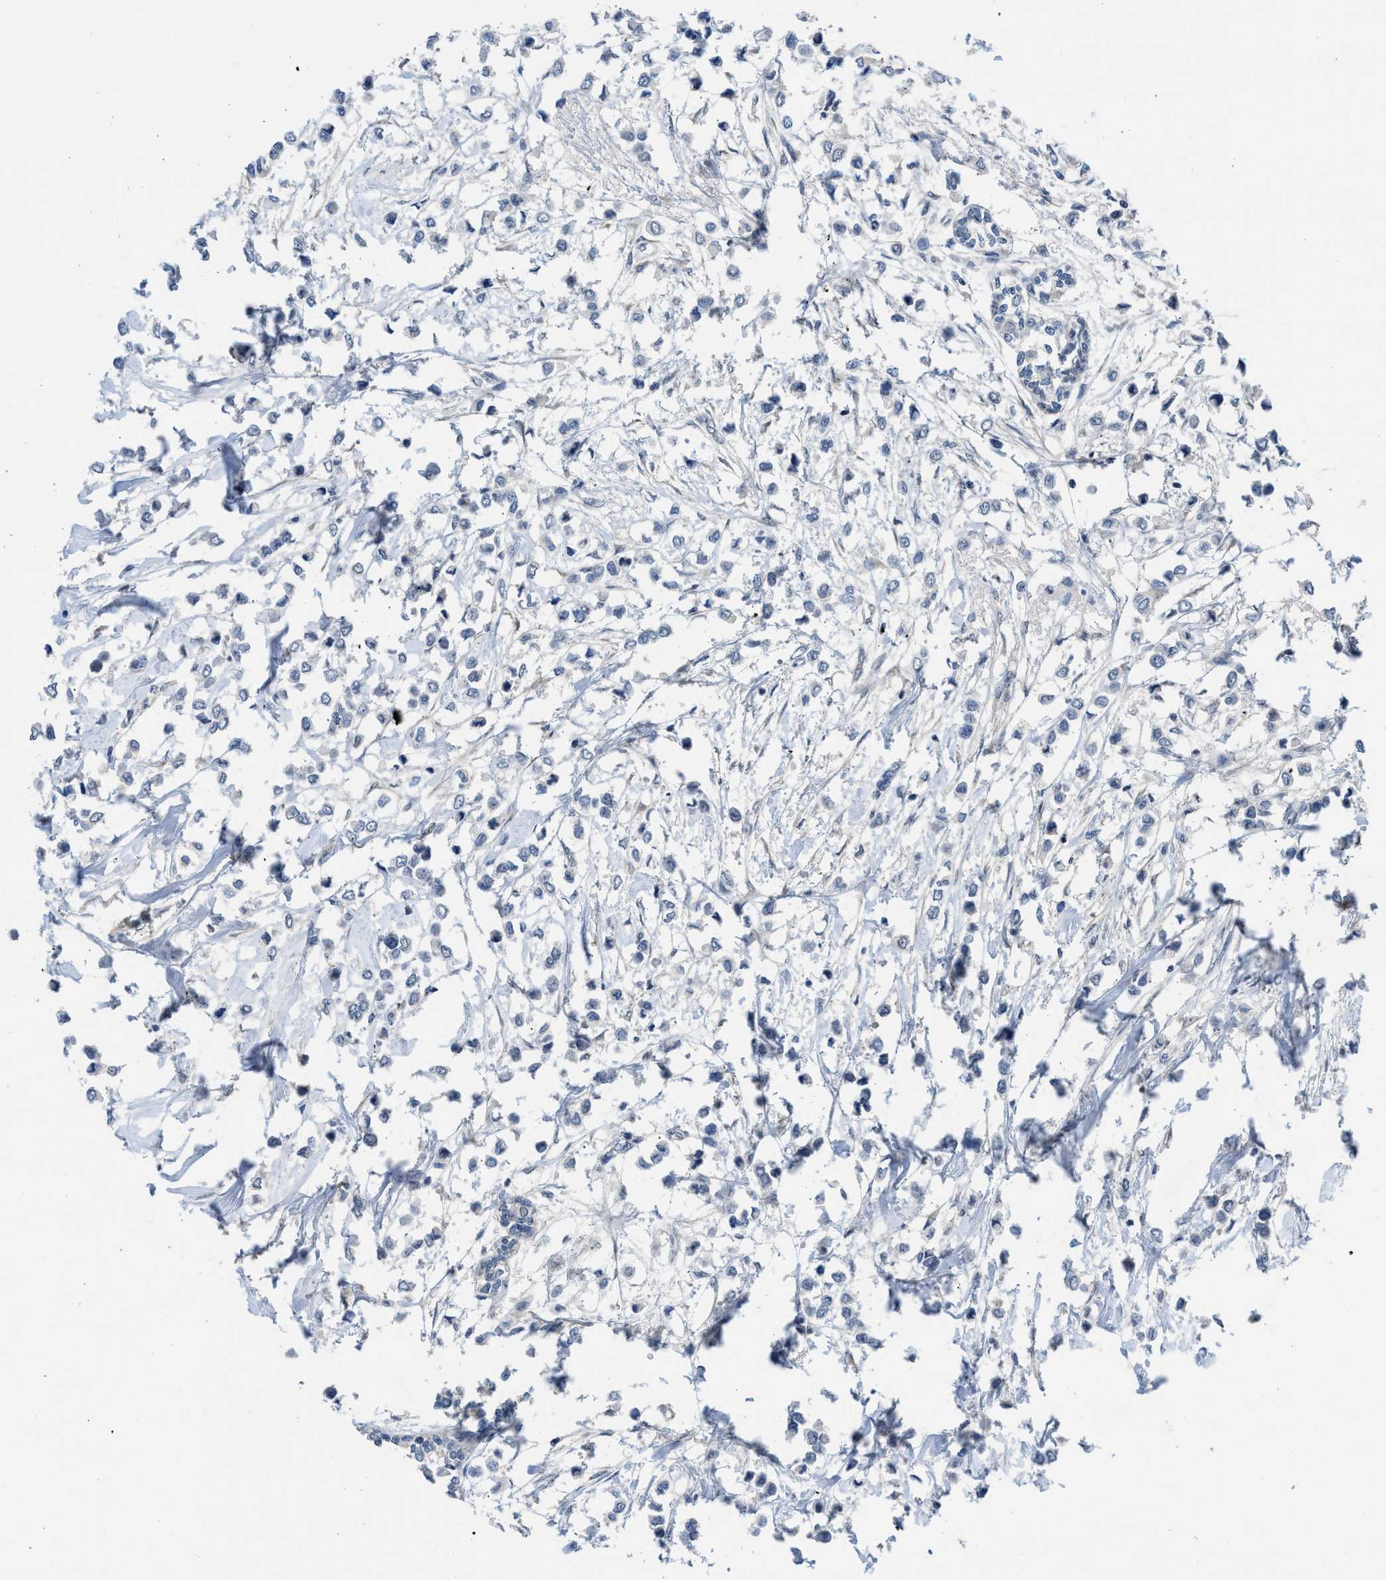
{"staining": {"intensity": "negative", "quantity": "none", "location": "none"}, "tissue": "breast cancer", "cell_type": "Tumor cells", "image_type": "cancer", "snomed": [{"axis": "morphology", "description": "Lobular carcinoma"}, {"axis": "topography", "description": "Breast"}], "caption": "Immunohistochemical staining of human breast cancer displays no significant expression in tumor cells. (DAB (3,3'-diaminobenzidine) immunohistochemistry (IHC), high magnification).", "gene": "TERF2IP", "patient": {"sex": "female", "age": 51}}